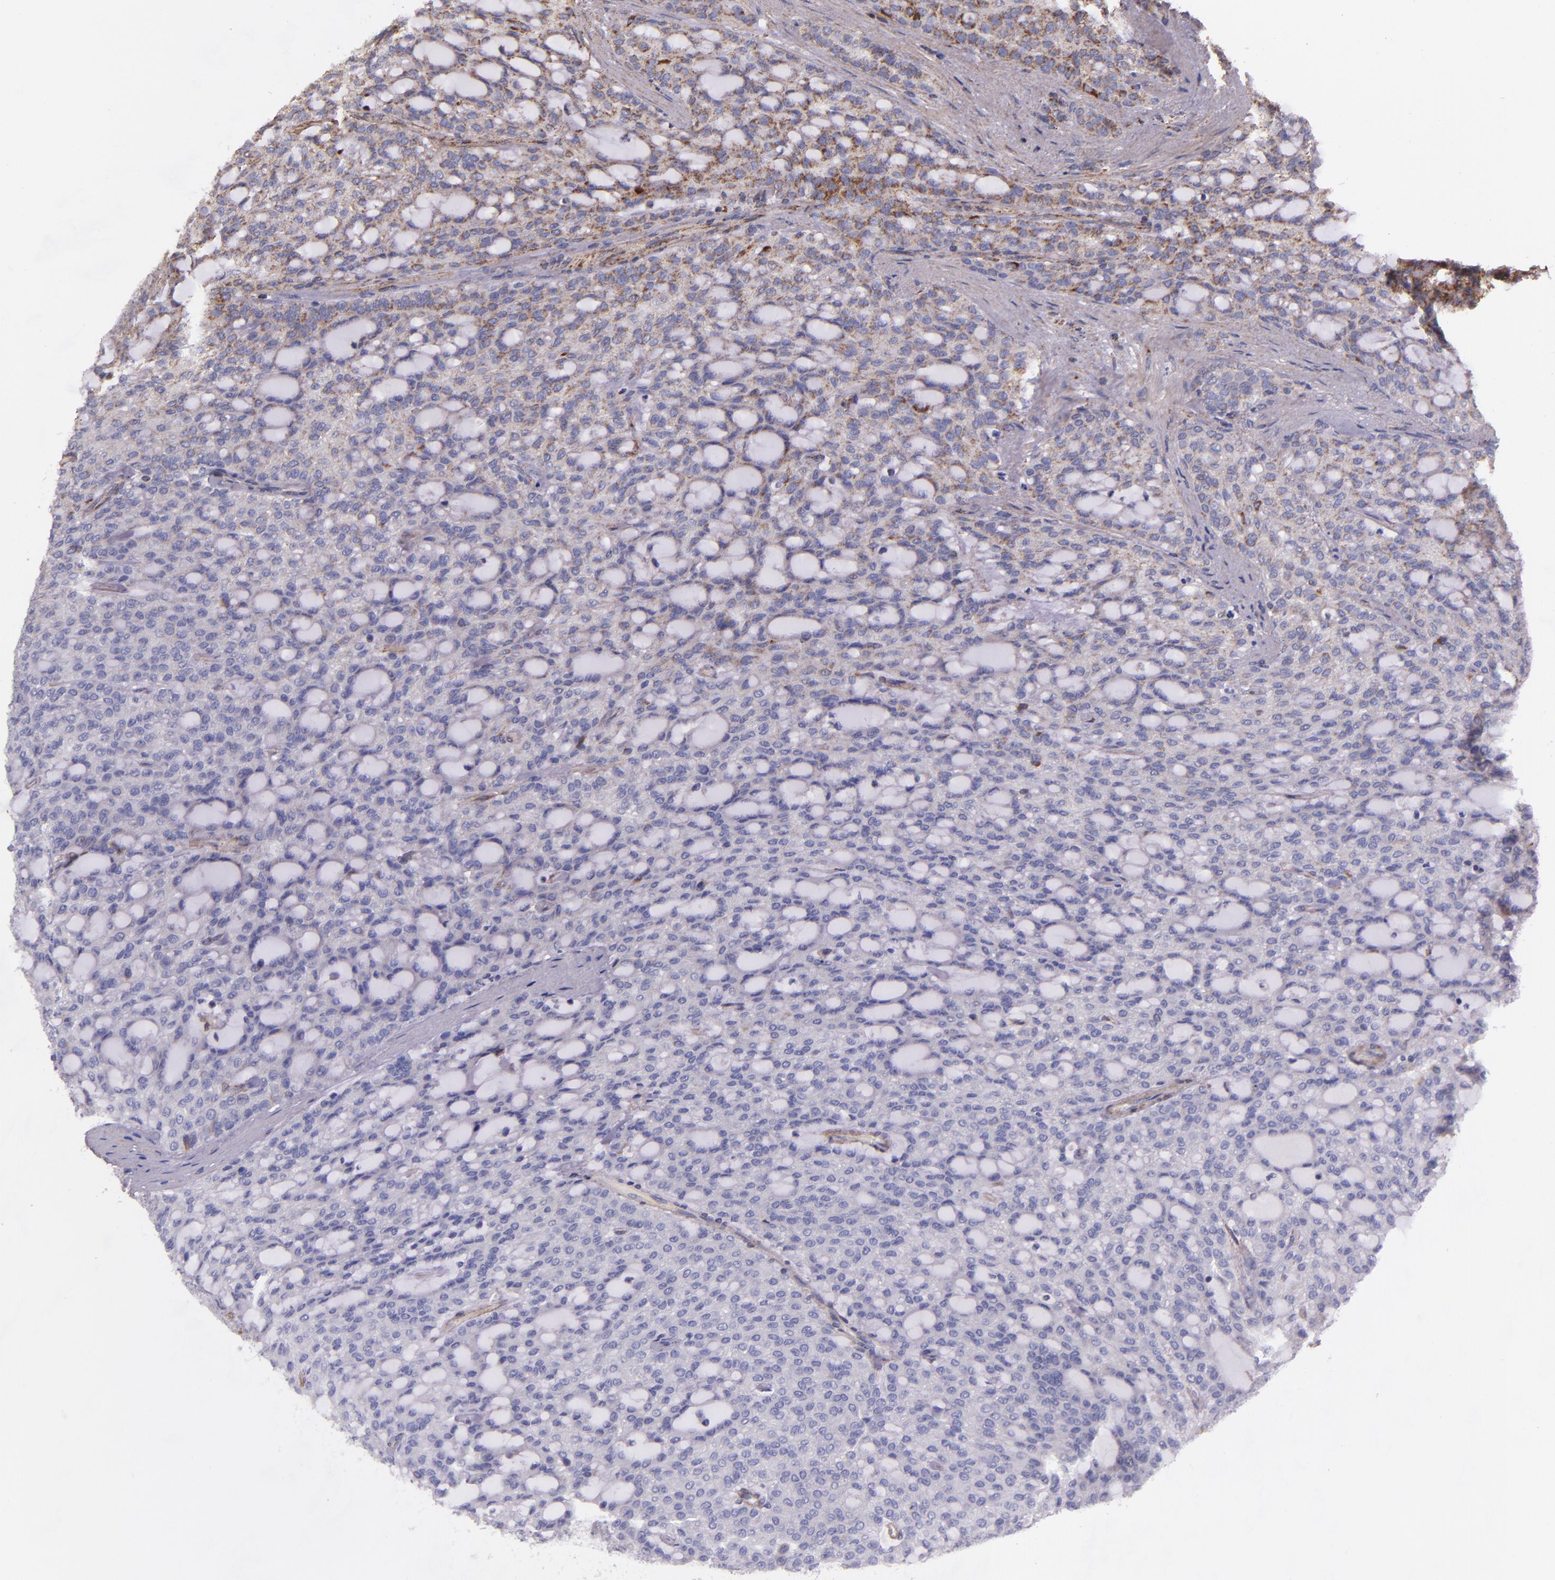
{"staining": {"intensity": "weak", "quantity": "<25%", "location": "cytoplasmic/membranous"}, "tissue": "renal cancer", "cell_type": "Tumor cells", "image_type": "cancer", "snomed": [{"axis": "morphology", "description": "Adenocarcinoma, NOS"}, {"axis": "topography", "description": "Kidney"}], "caption": "Immunohistochemistry (IHC) image of neoplastic tissue: human renal adenocarcinoma stained with DAB (3,3'-diaminobenzidine) displays no significant protein positivity in tumor cells. (DAB immunohistochemistry visualized using brightfield microscopy, high magnification).", "gene": "IDH3G", "patient": {"sex": "male", "age": 63}}